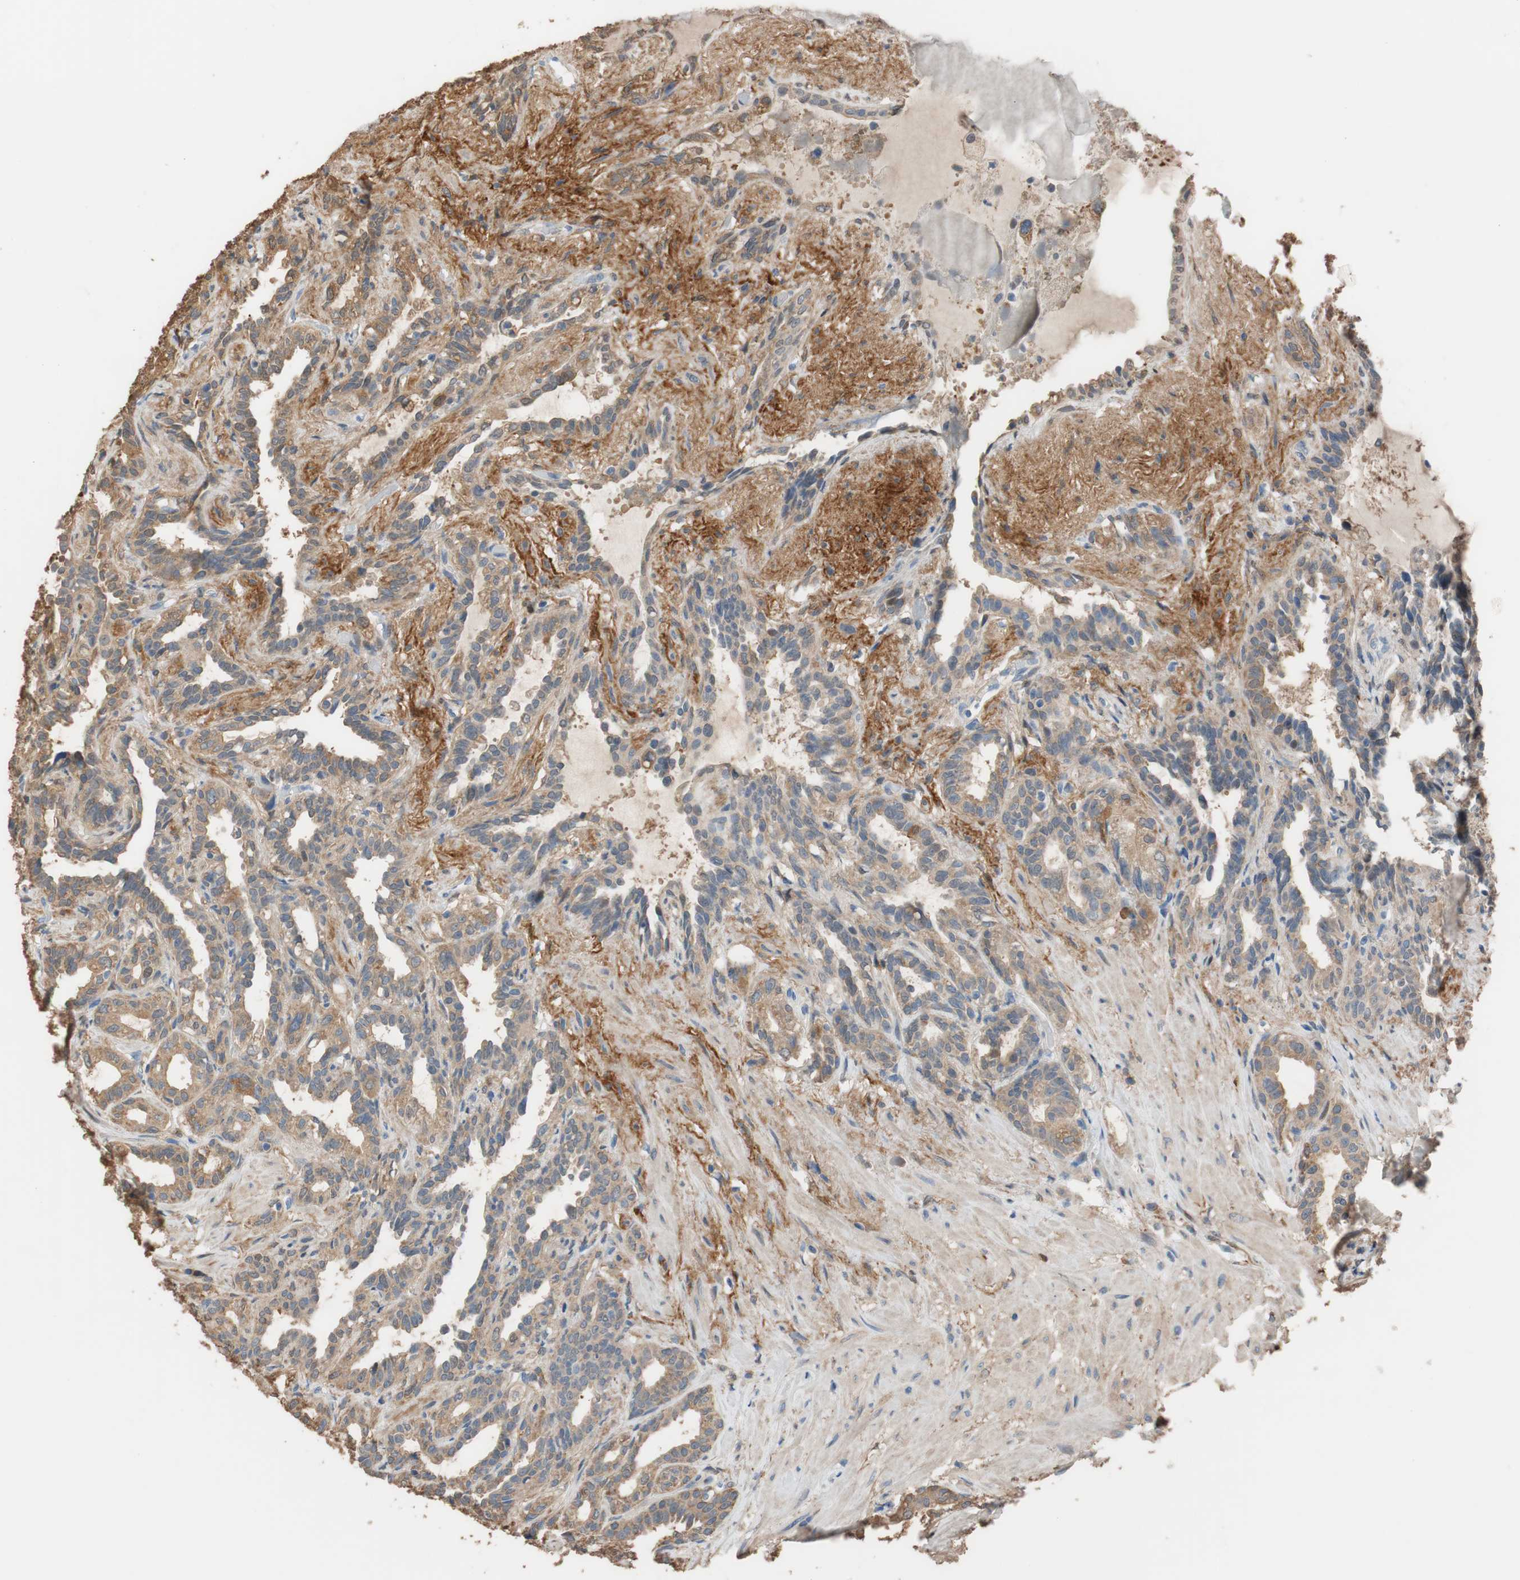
{"staining": {"intensity": "strong", "quantity": "25%-75%", "location": "cytoplasmic/membranous"}, "tissue": "seminal vesicle", "cell_type": "Glandular cells", "image_type": "normal", "snomed": [{"axis": "morphology", "description": "Normal tissue, NOS"}, {"axis": "topography", "description": "Seminal veicle"}], "caption": "Protein staining by immunohistochemistry (IHC) shows strong cytoplasmic/membranous expression in about 25%-75% of glandular cells in unremarkable seminal vesicle.", "gene": "ALDH1A2", "patient": {"sex": "male", "age": 61}}